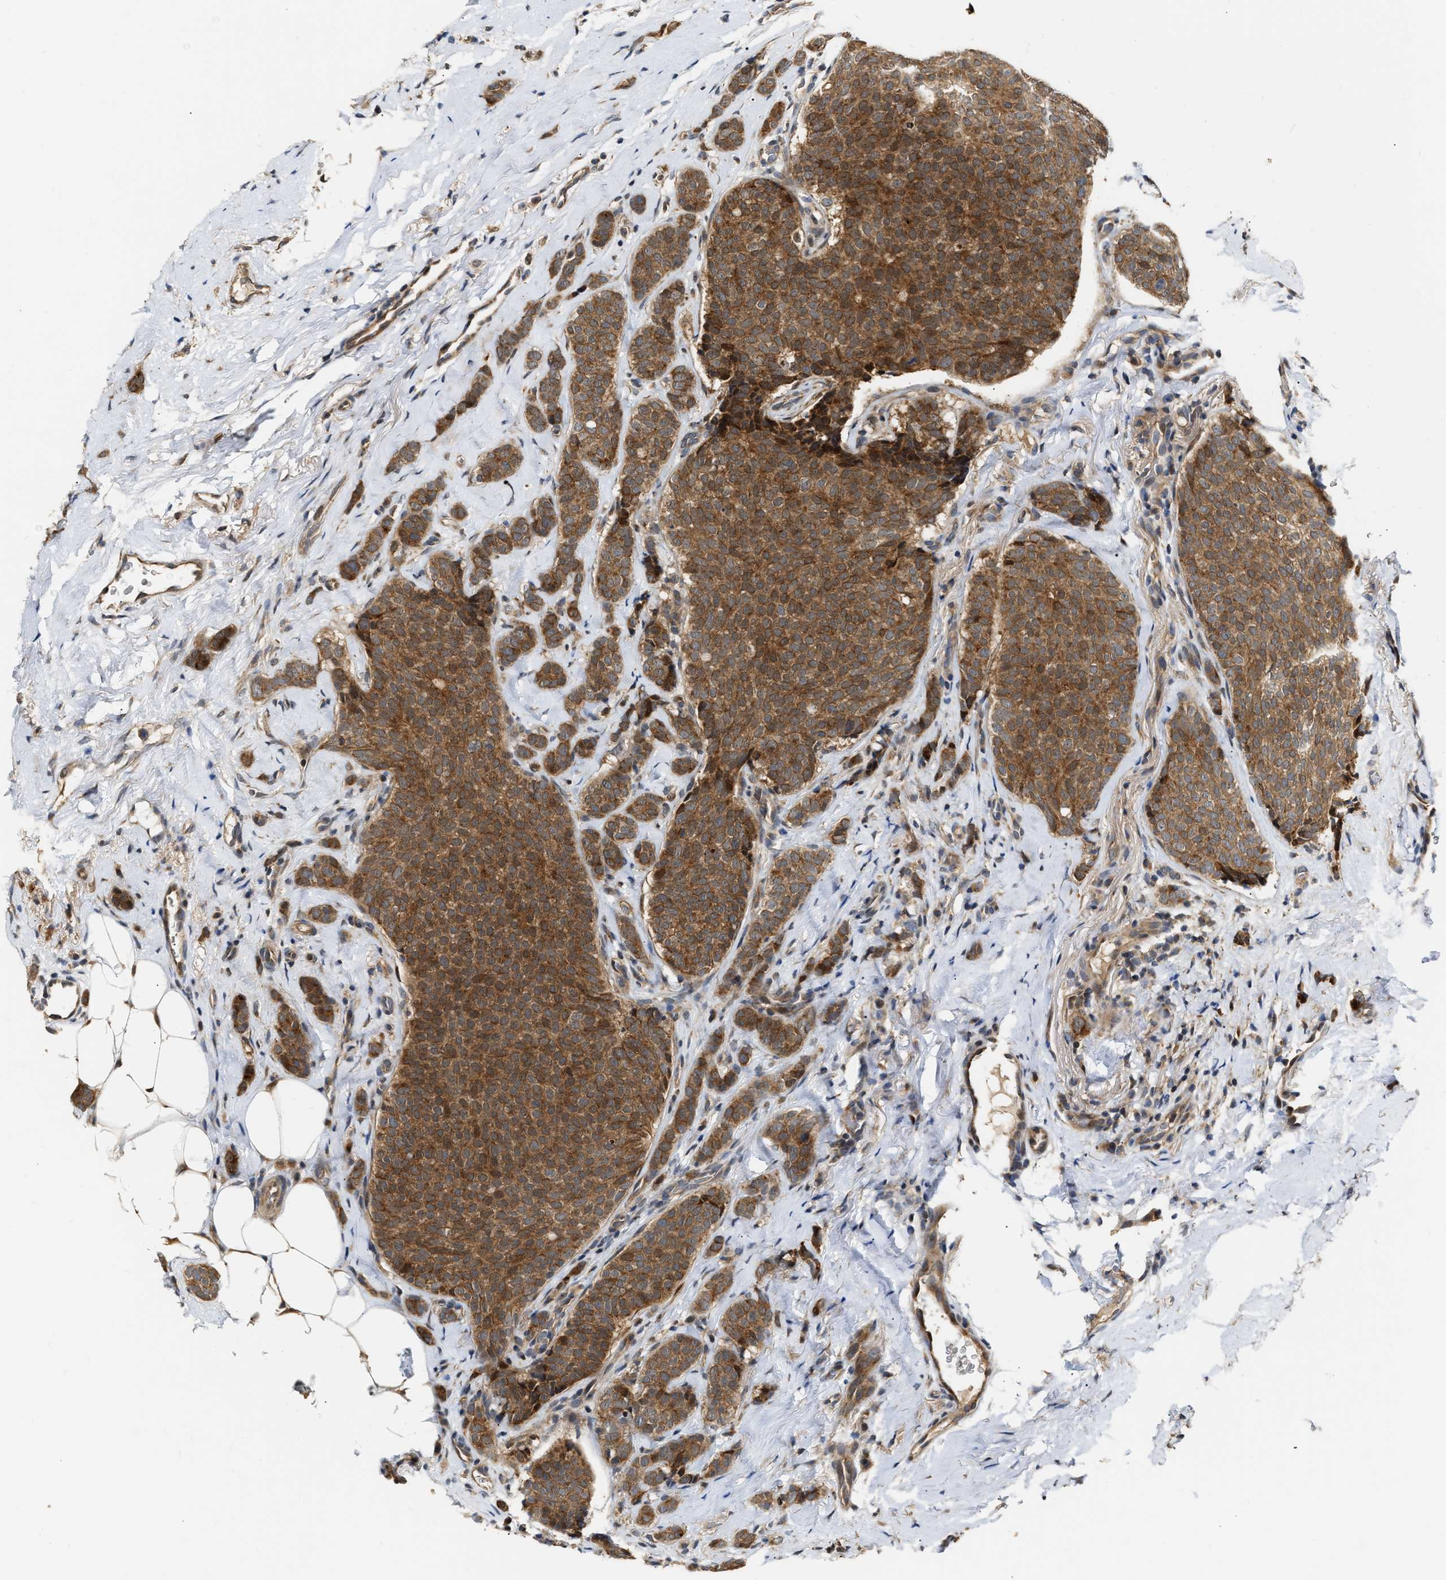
{"staining": {"intensity": "strong", "quantity": ">75%", "location": "cytoplasmic/membranous"}, "tissue": "breast cancer", "cell_type": "Tumor cells", "image_type": "cancer", "snomed": [{"axis": "morphology", "description": "Lobular carcinoma"}, {"axis": "topography", "description": "Skin"}, {"axis": "topography", "description": "Breast"}], "caption": "Breast cancer (lobular carcinoma) tissue shows strong cytoplasmic/membranous positivity in about >75% of tumor cells", "gene": "EXTL2", "patient": {"sex": "female", "age": 46}}